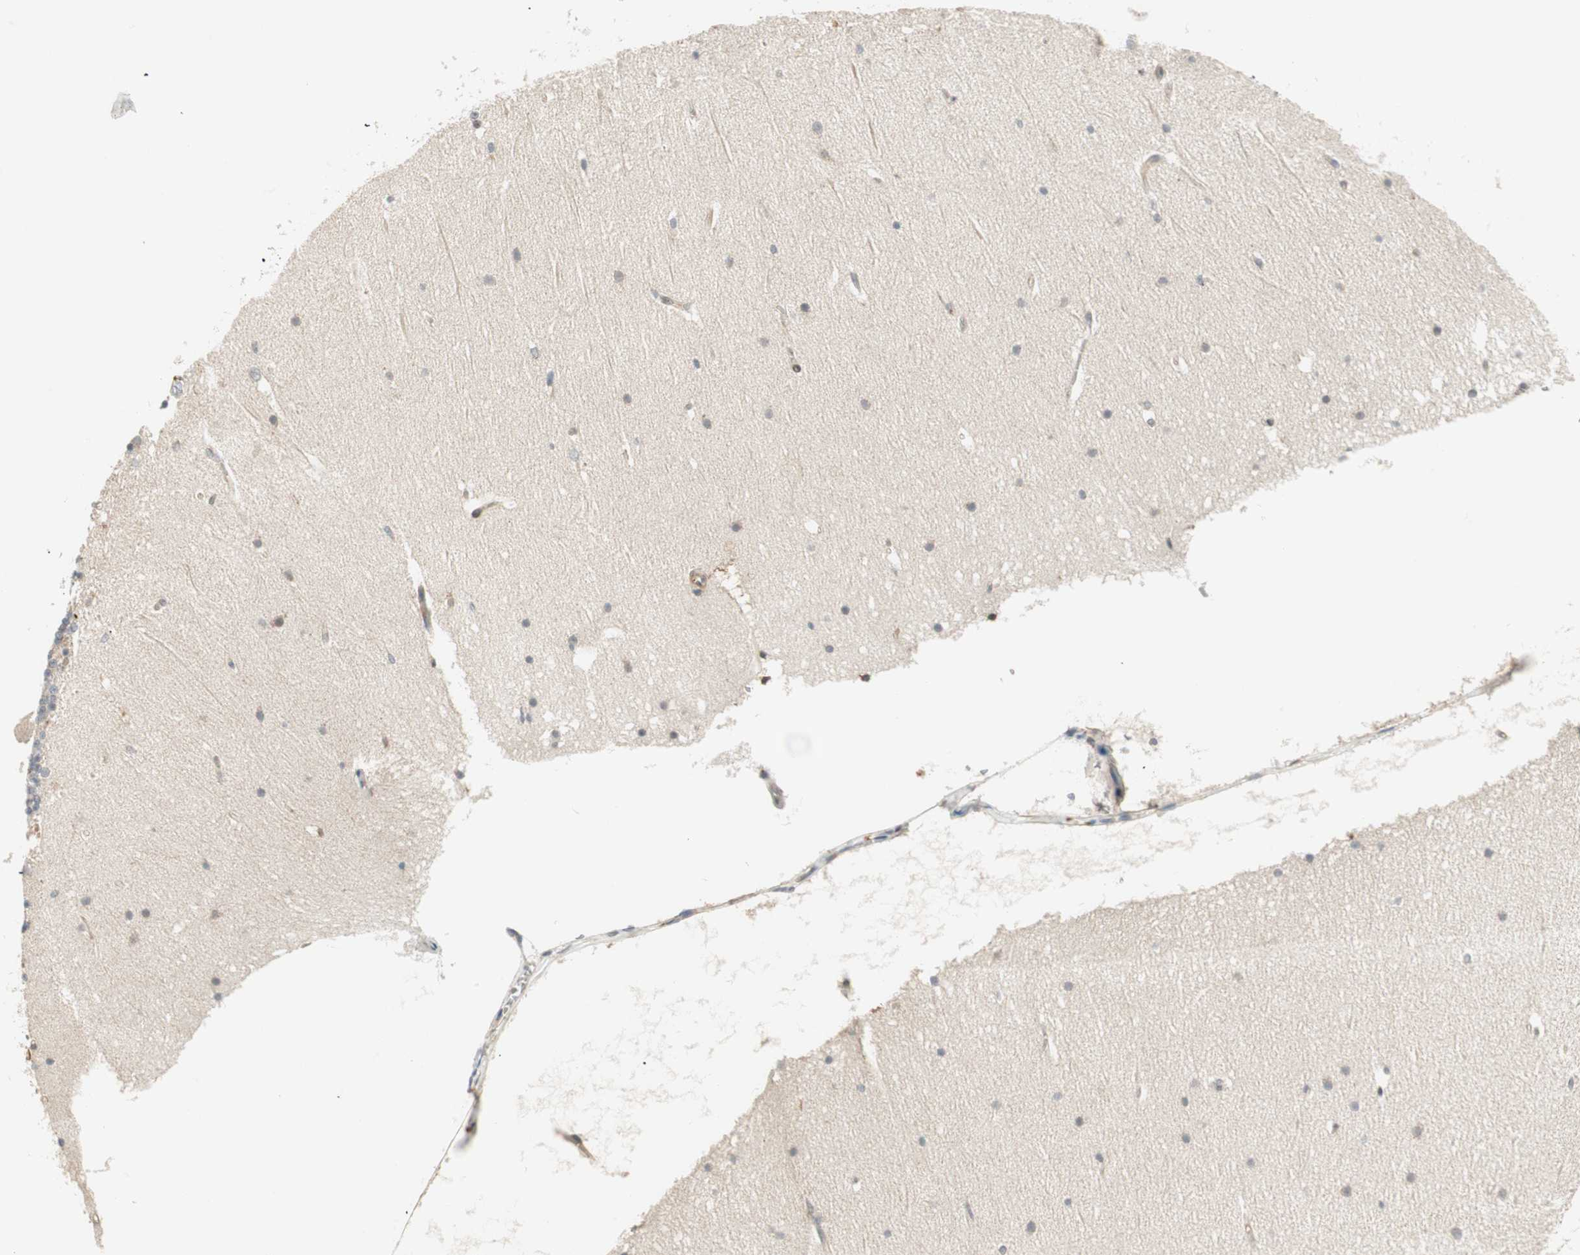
{"staining": {"intensity": "negative", "quantity": "none", "location": "none"}, "tissue": "cerebellum", "cell_type": "Cells in granular layer", "image_type": "normal", "snomed": [{"axis": "morphology", "description": "Normal tissue, NOS"}, {"axis": "topography", "description": "Cerebellum"}], "caption": "High magnification brightfield microscopy of unremarkable cerebellum stained with DAB (3,3'-diaminobenzidine) (brown) and counterstained with hematoxylin (blue): cells in granular layer show no significant positivity.", "gene": "SFRP1", "patient": {"sex": "female", "age": 19}}